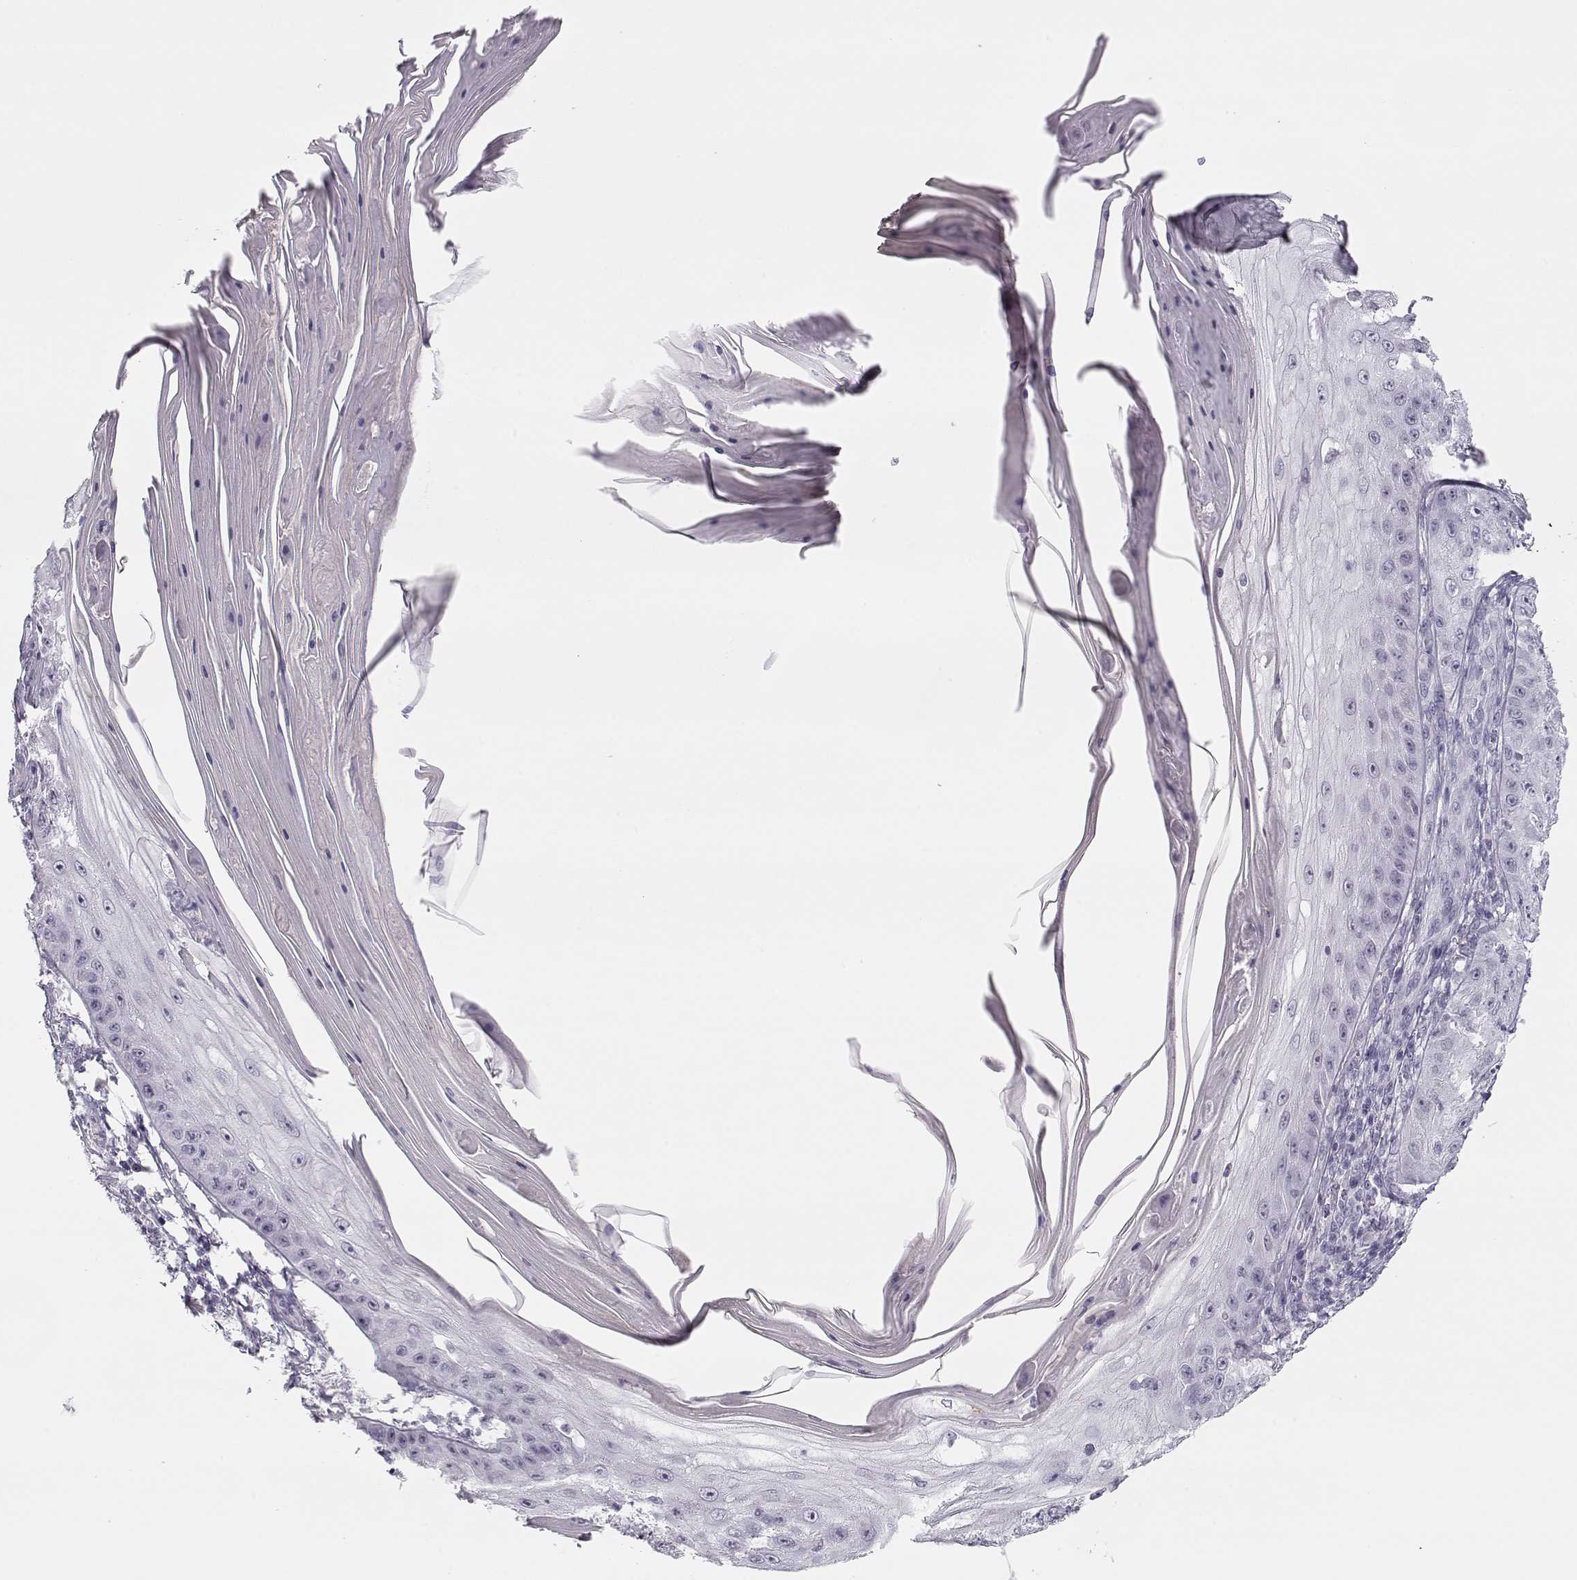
{"staining": {"intensity": "negative", "quantity": "none", "location": "none"}, "tissue": "skin cancer", "cell_type": "Tumor cells", "image_type": "cancer", "snomed": [{"axis": "morphology", "description": "Squamous cell carcinoma, NOS"}, {"axis": "topography", "description": "Skin"}], "caption": "Immunohistochemistry of squamous cell carcinoma (skin) displays no expression in tumor cells. Nuclei are stained in blue.", "gene": "IMPG1", "patient": {"sex": "male", "age": 70}}